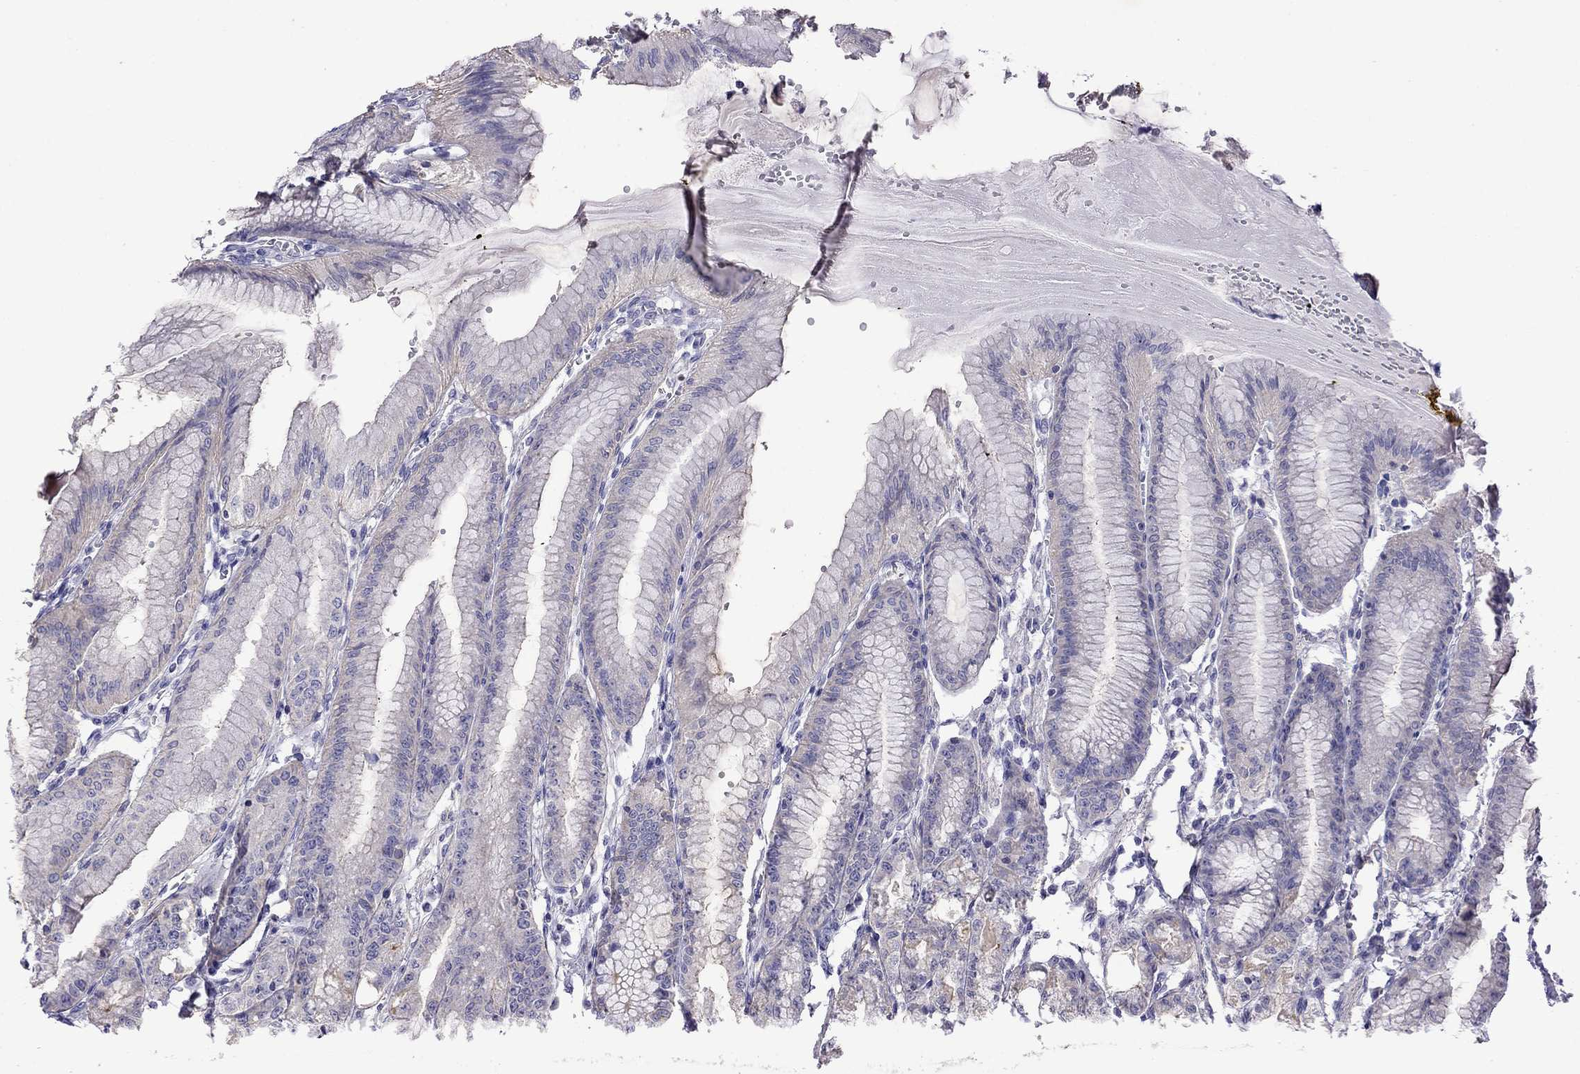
{"staining": {"intensity": "weak", "quantity": "<25%", "location": "cytoplasmic/membranous"}, "tissue": "stomach", "cell_type": "Glandular cells", "image_type": "normal", "snomed": [{"axis": "morphology", "description": "Normal tissue, NOS"}, {"axis": "topography", "description": "Stomach, lower"}], "caption": "Micrograph shows no significant protein staining in glandular cells of benign stomach.", "gene": "STAR", "patient": {"sex": "male", "age": 71}}